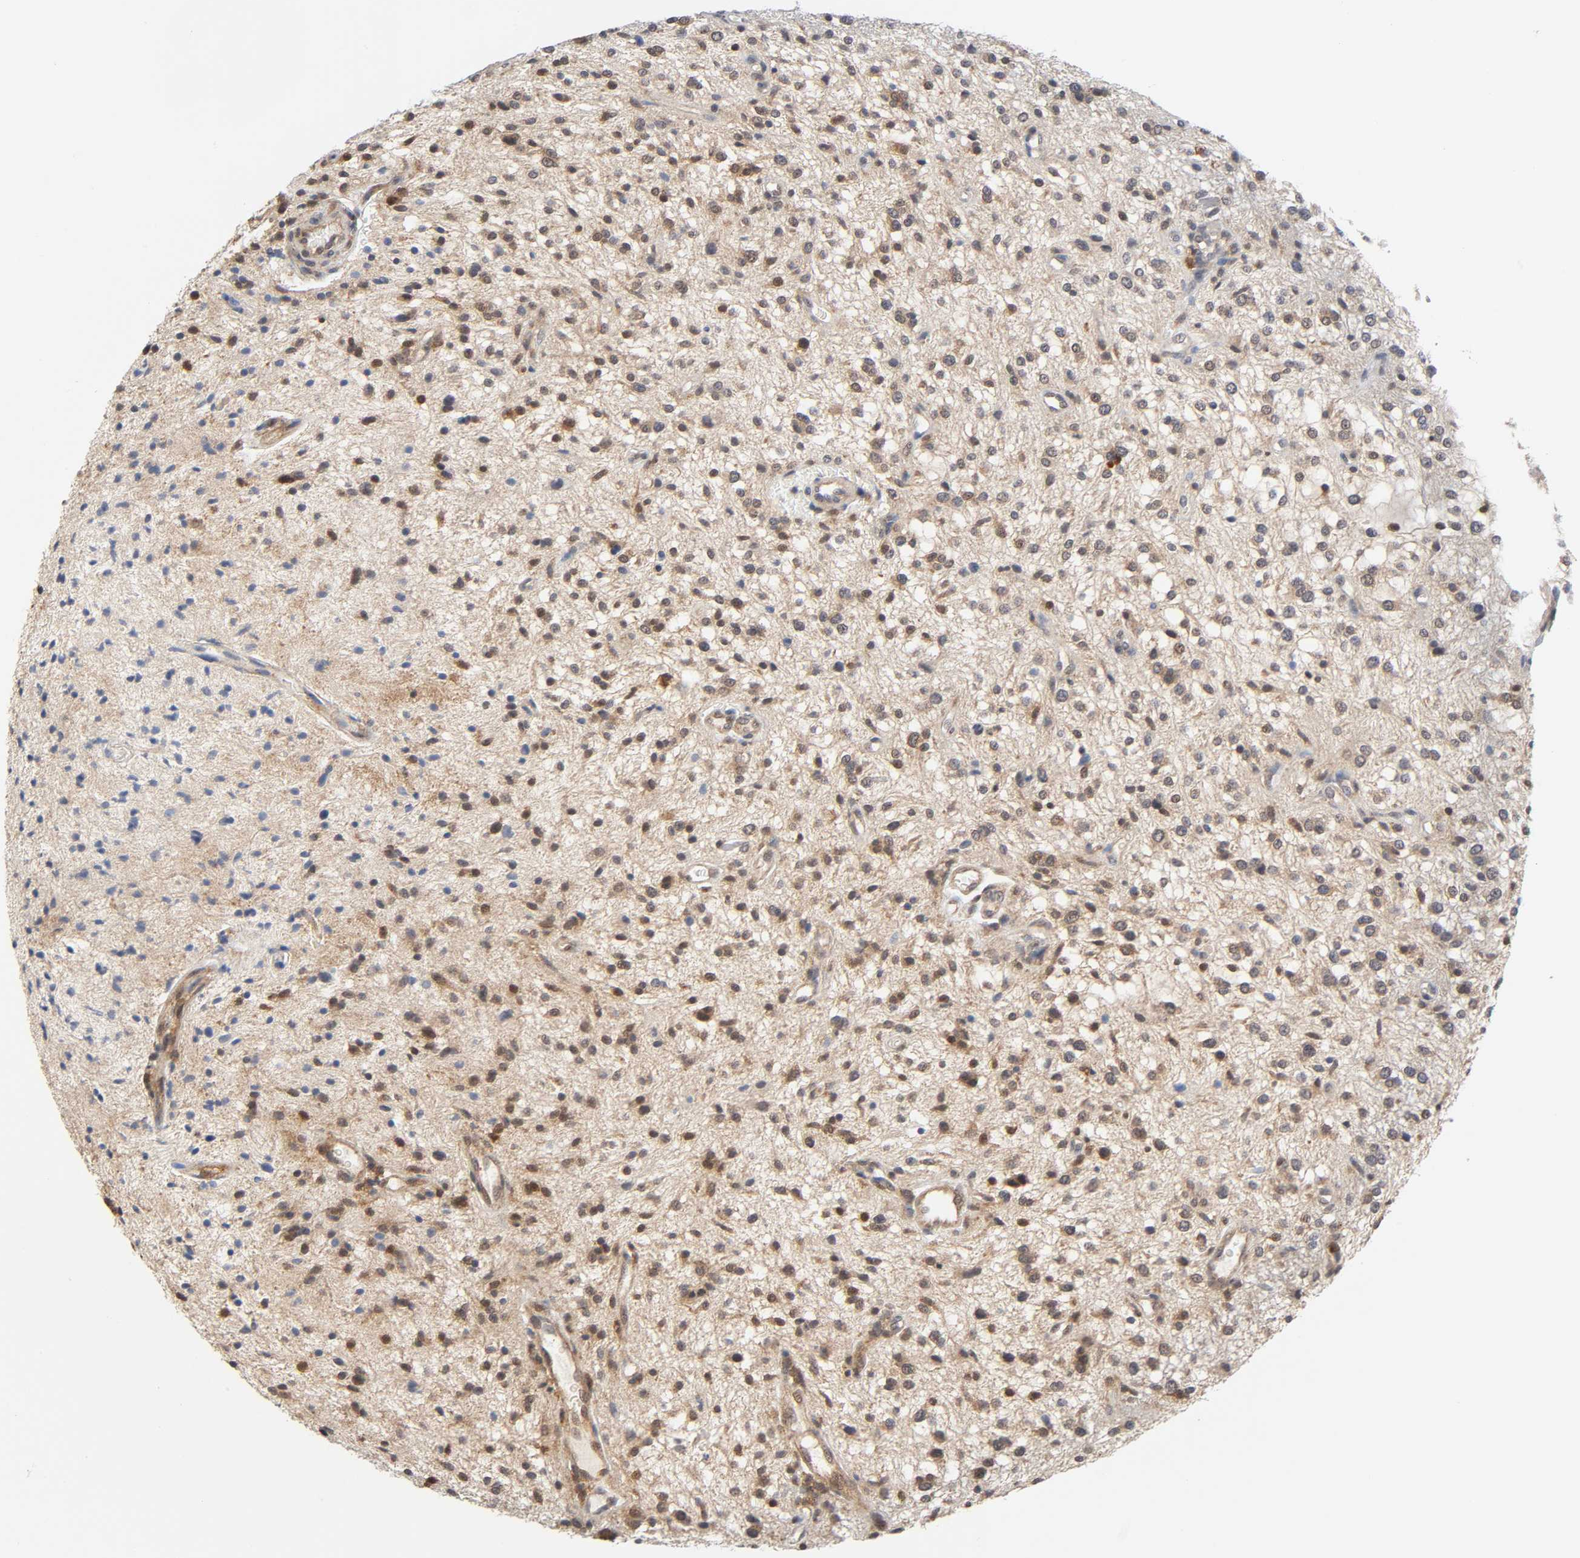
{"staining": {"intensity": "moderate", "quantity": ">75%", "location": "cytoplasmic/membranous,nuclear"}, "tissue": "glioma", "cell_type": "Tumor cells", "image_type": "cancer", "snomed": [{"axis": "morphology", "description": "Glioma, malignant, NOS"}, {"axis": "topography", "description": "Cerebellum"}], "caption": "Immunohistochemistry (IHC) histopathology image of neoplastic tissue: human glioma stained using IHC demonstrates medium levels of moderate protein expression localized specifically in the cytoplasmic/membranous and nuclear of tumor cells, appearing as a cytoplasmic/membranous and nuclear brown color.", "gene": "CASP9", "patient": {"sex": "female", "age": 10}}